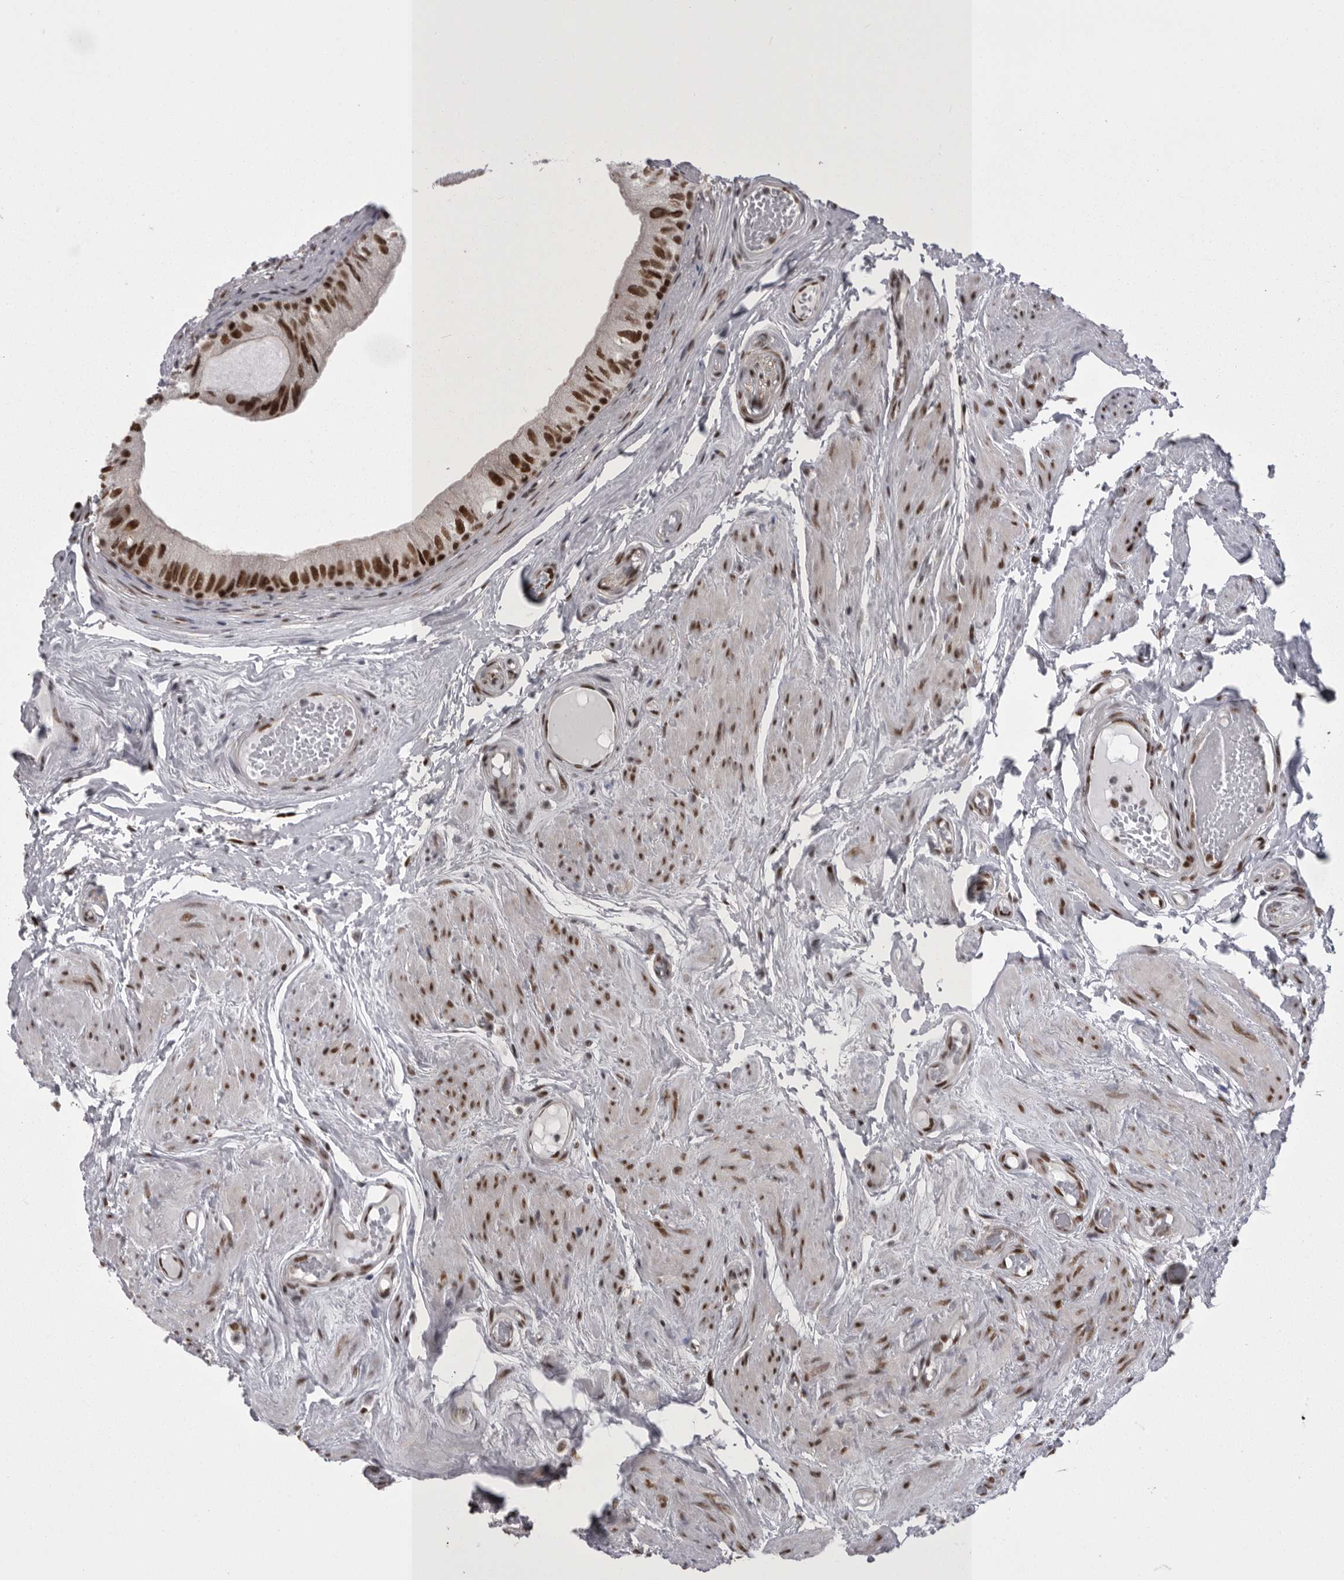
{"staining": {"intensity": "moderate", "quantity": ">75%", "location": "nuclear"}, "tissue": "epididymis", "cell_type": "Glandular cells", "image_type": "normal", "snomed": [{"axis": "morphology", "description": "Normal tissue, NOS"}, {"axis": "topography", "description": "Epididymis"}], "caption": "Moderate nuclear expression is appreciated in about >75% of glandular cells in unremarkable epididymis.", "gene": "MEPCE", "patient": {"sex": "male", "age": 79}}